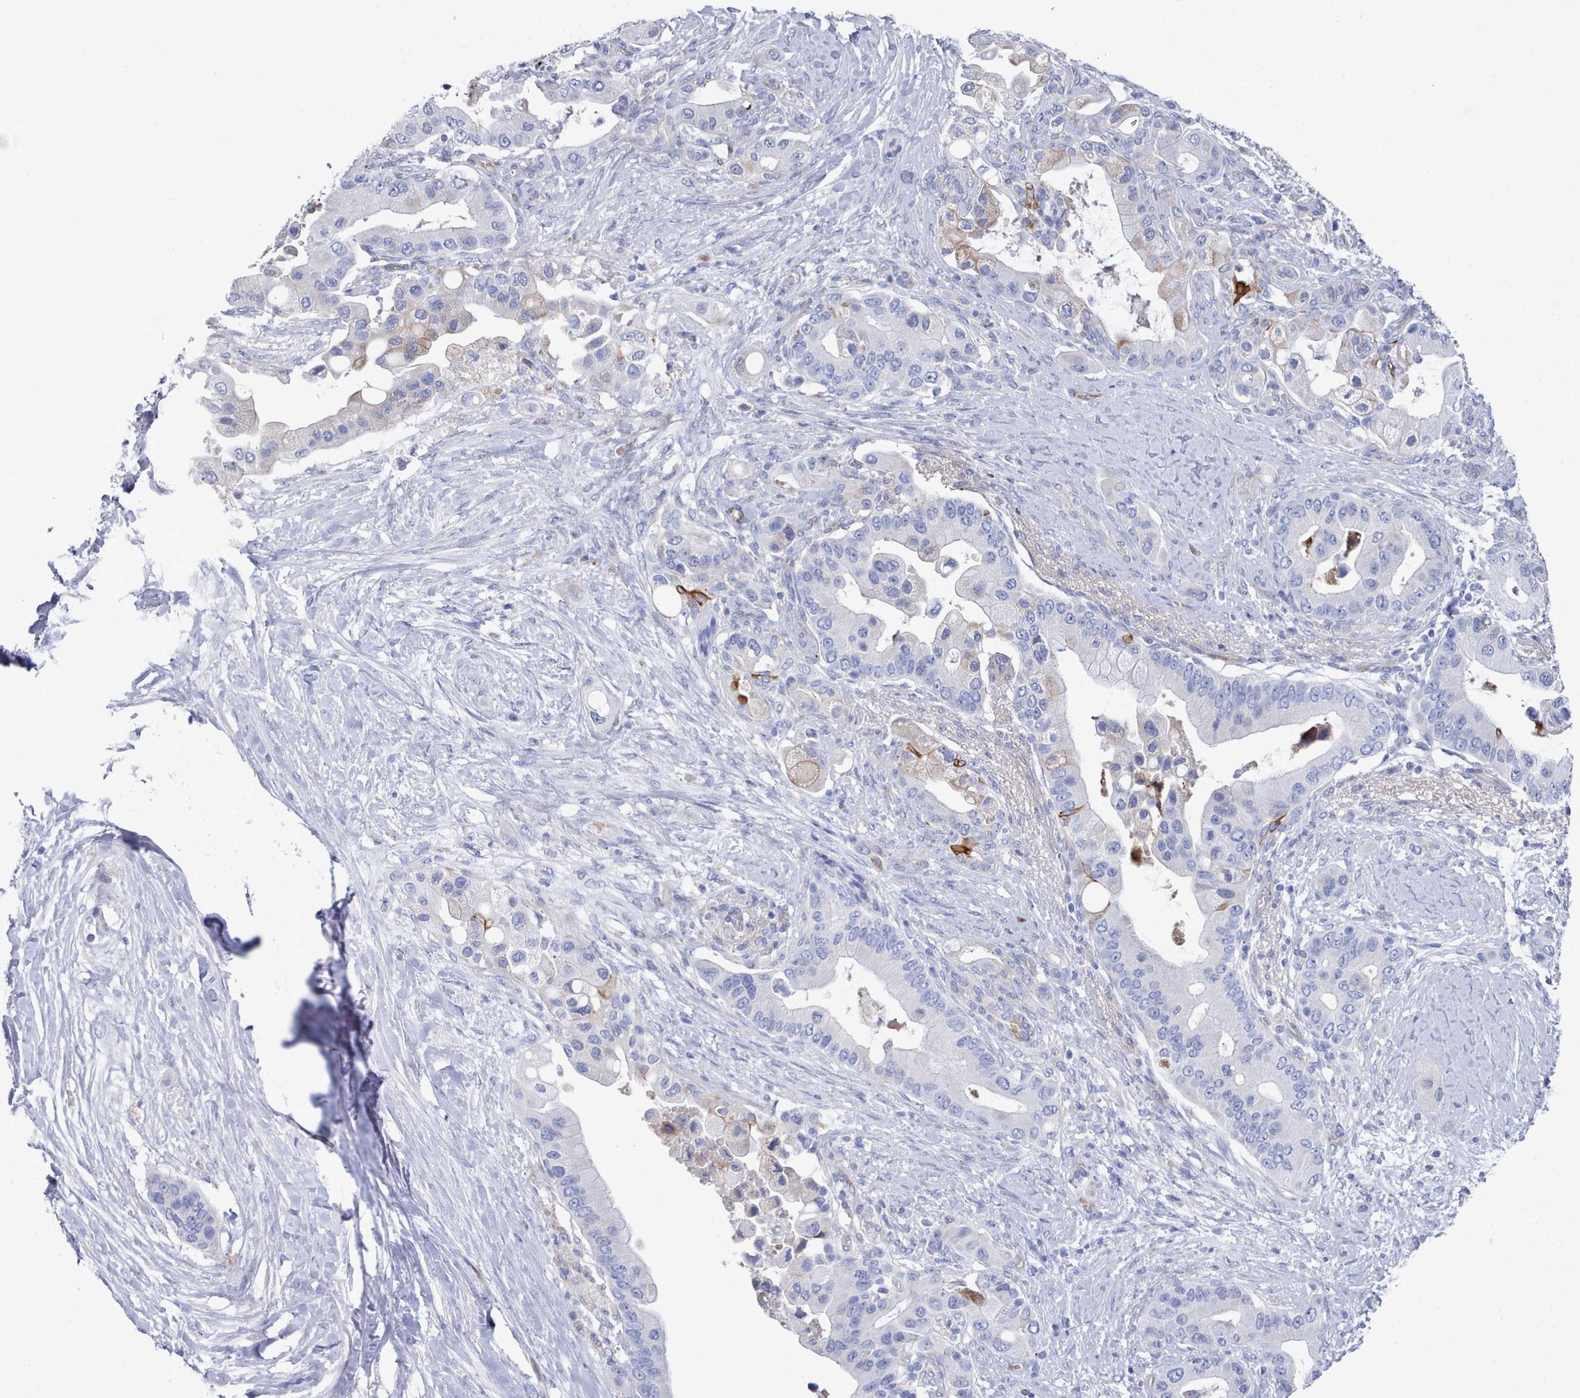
{"staining": {"intensity": "strong", "quantity": "<25%", "location": "cytoplasmic/membranous"}, "tissue": "pancreatic cancer", "cell_type": "Tumor cells", "image_type": "cancer", "snomed": [{"axis": "morphology", "description": "Adenocarcinoma, NOS"}, {"axis": "topography", "description": "Pancreas"}], "caption": "Protein expression by immunohistochemistry exhibits strong cytoplasmic/membranous positivity in approximately <25% of tumor cells in adenocarcinoma (pancreatic).", "gene": "PDE4C", "patient": {"sex": "male", "age": 57}}